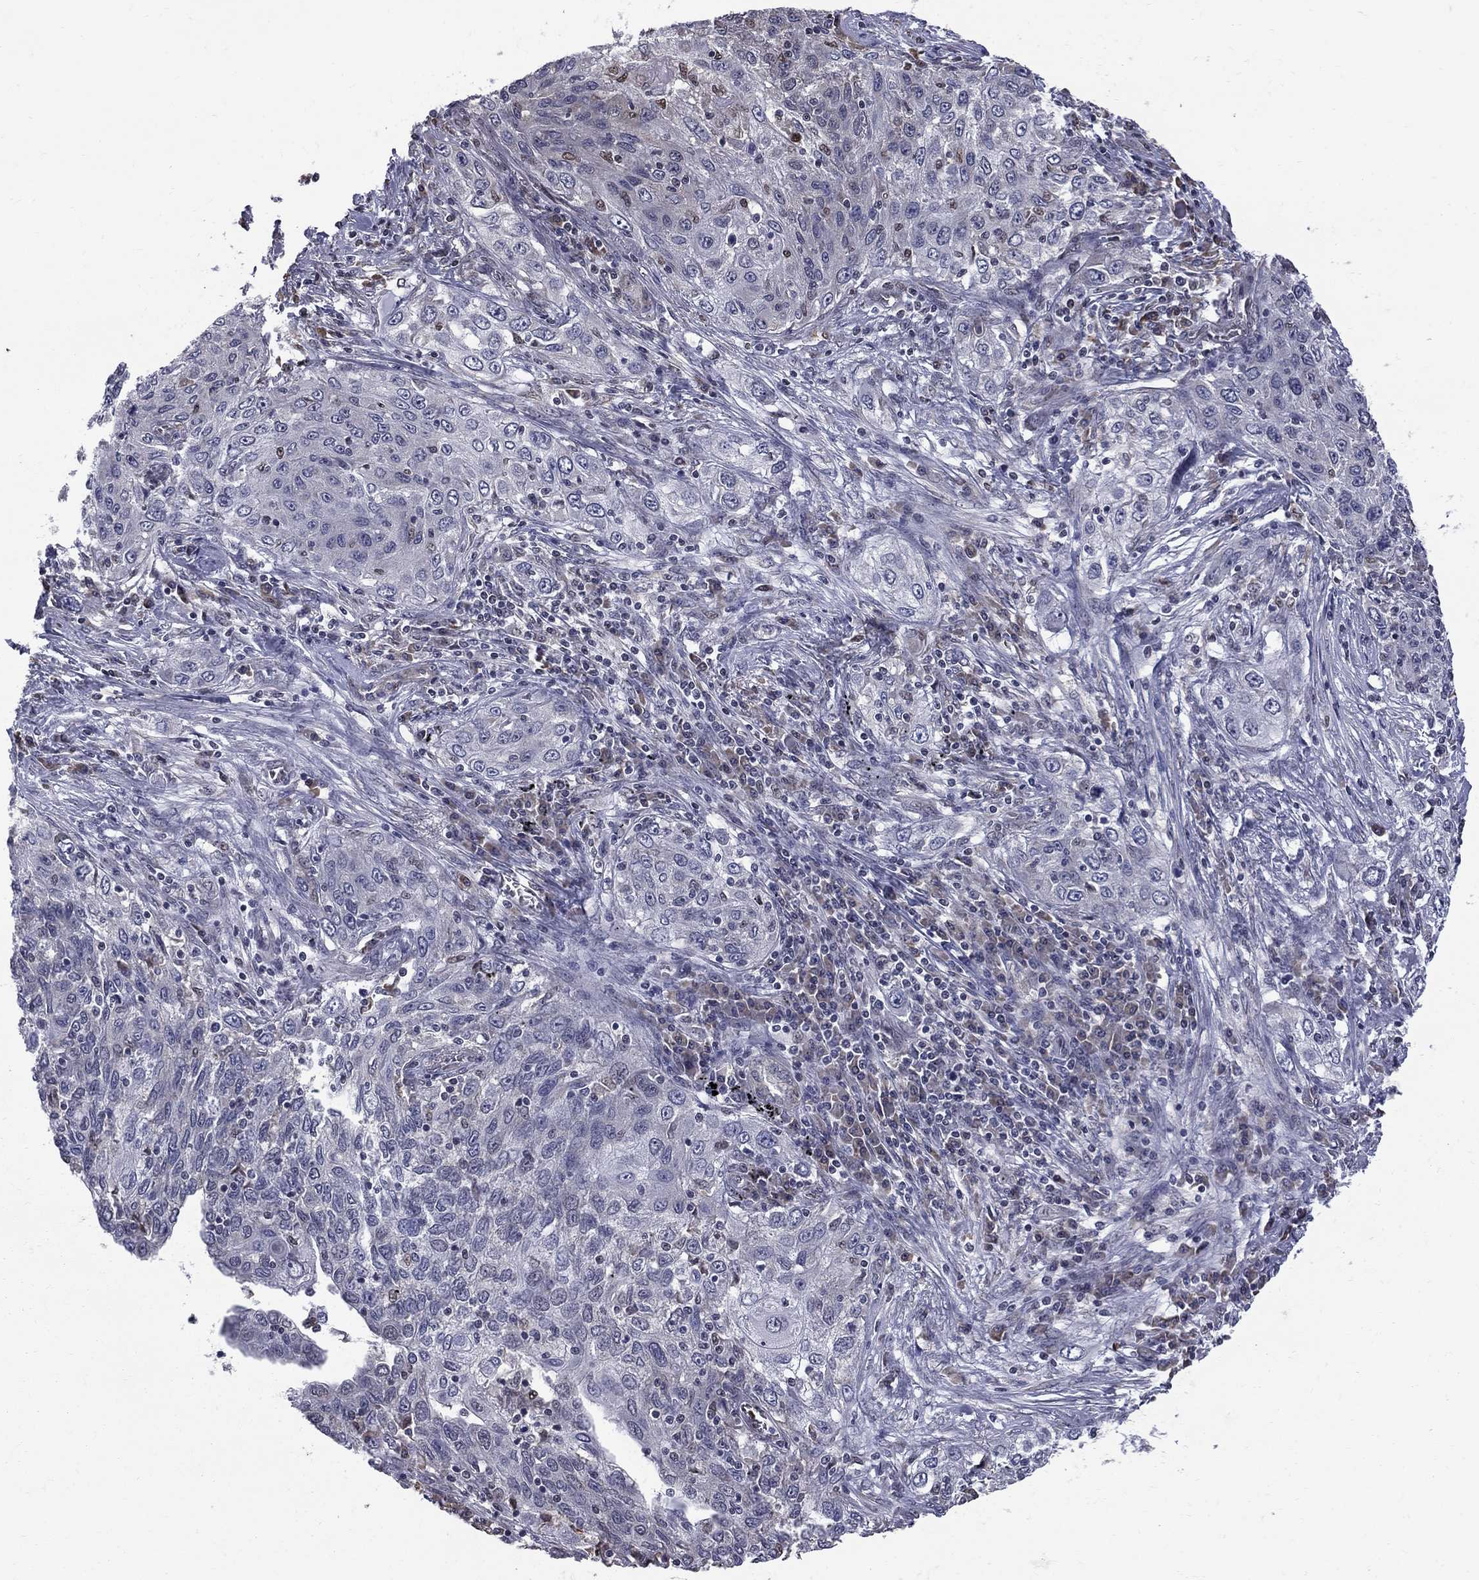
{"staining": {"intensity": "negative", "quantity": "none", "location": "none"}, "tissue": "lung cancer", "cell_type": "Tumor cells", "image_type": "cancer", "snomed": [{"axis": "morphology", "description": "Squamous cell carcinoma, NOS"}, {"axis": "topography", "description": "Lung"}], "caption": "IHC of squamous cell carcinoma (lung) demonstrates no positivity in tumor cells. Brightfield microscopy of IHC stained with DAB (brown) and hematoxylin (blue), captured at high magnification.", "gene": "HSPB2", "patient": {"sex": "female", "age": 69}}